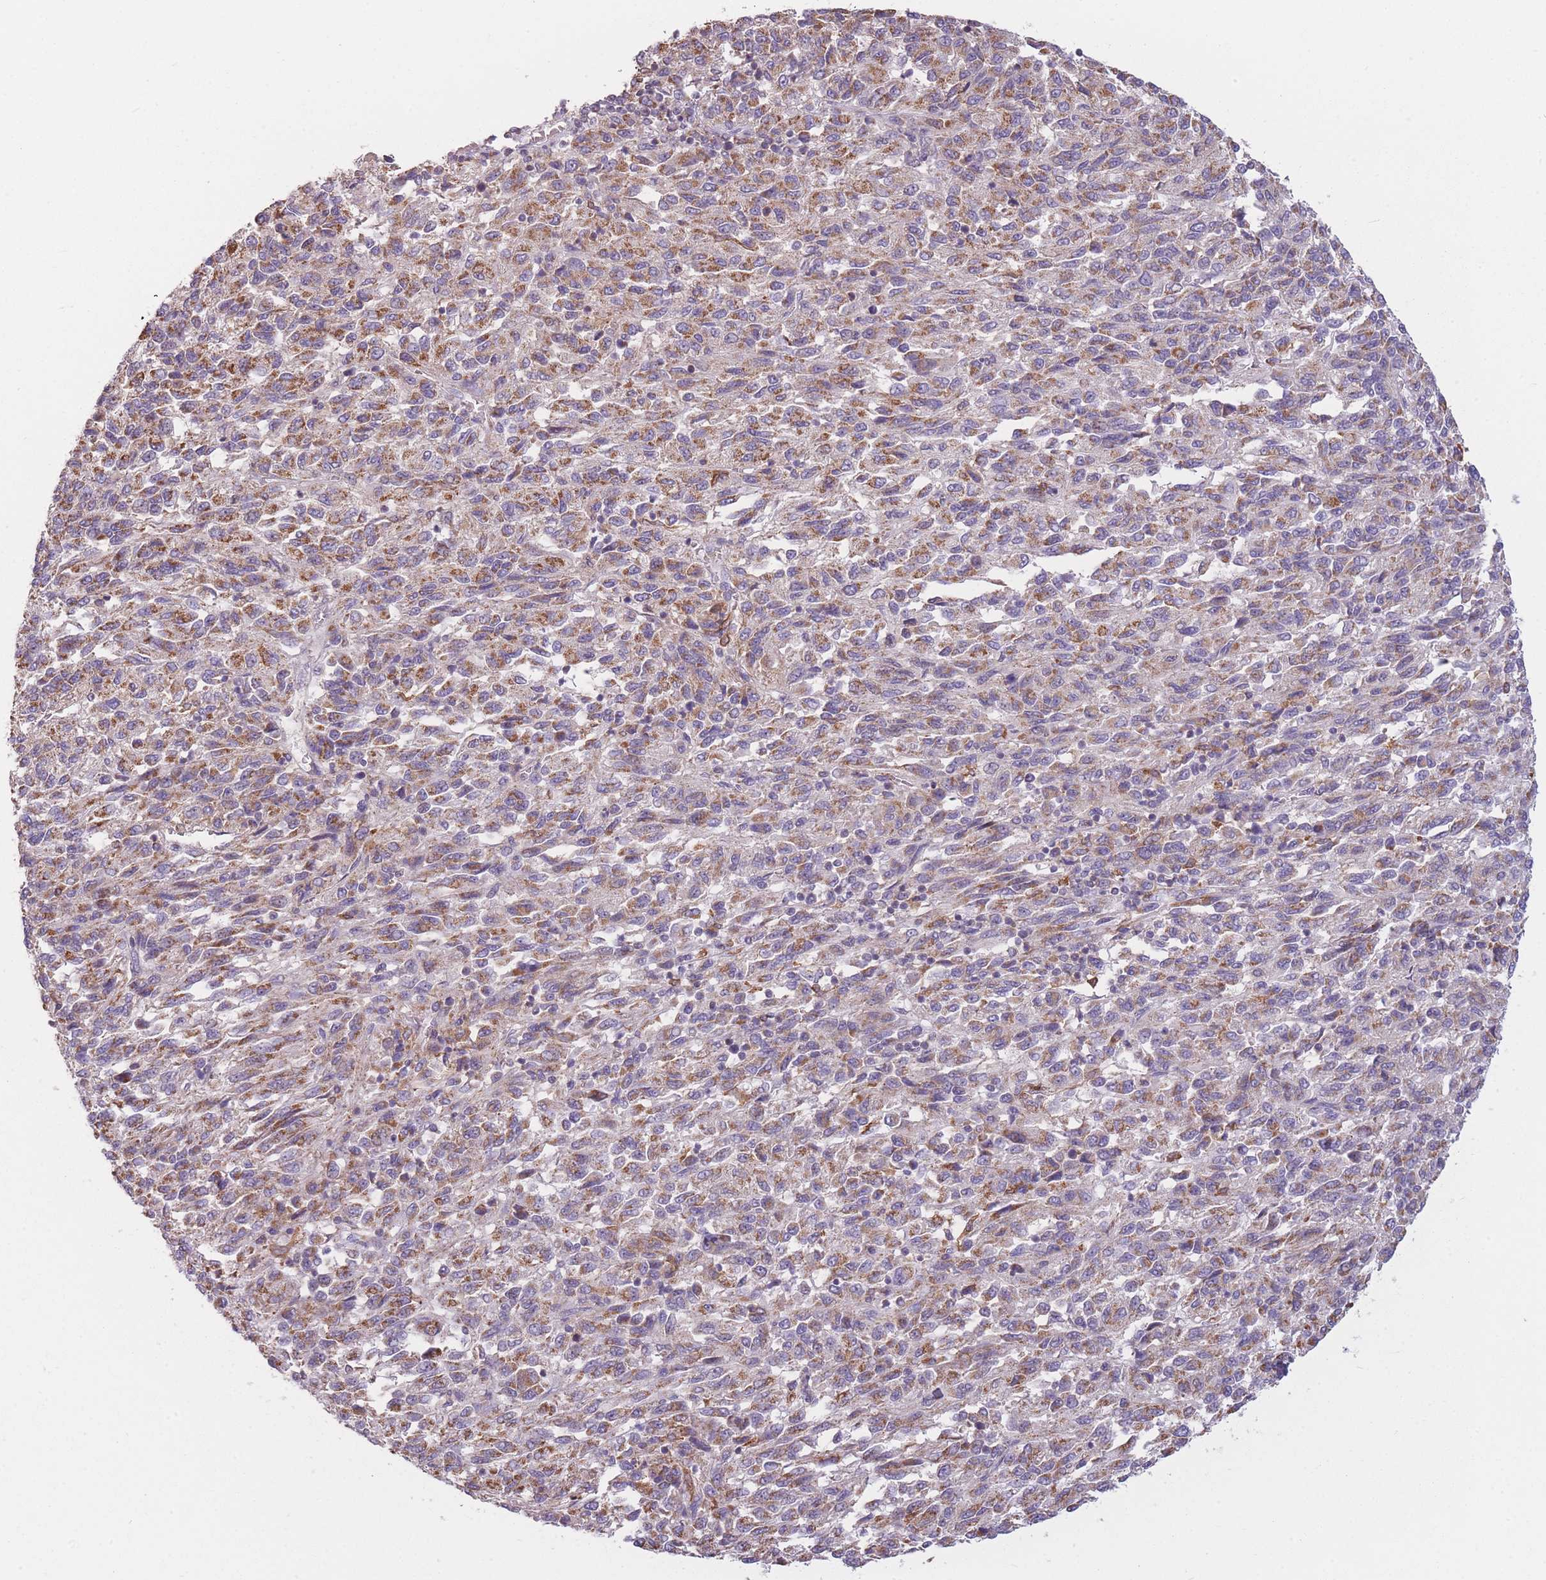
{"staining": {"intensity": "moderate", "quantity": ">75%", "location": "cytoplasmic/membranous"}, "tissue": "melanoma", "cell_type": "Tumor cells", "image_type": "cancer", "snomed": [{"axis": "morphology", "description": "Malignant melanoma, Metastatic site"}, {"axis": "topography", "description": "Lung"}], "caption": "High-power microscopy captured an immunohistochemistry image of melanoma, revealing moderate cytoplasmic/membranous positivity in approximately >75% of tumor cells. Ihc stains the protein of interest in brown and the nuclei are stained blue.", "gene": "PRAM1", "patient": {"sex": "male", "age": 64}}